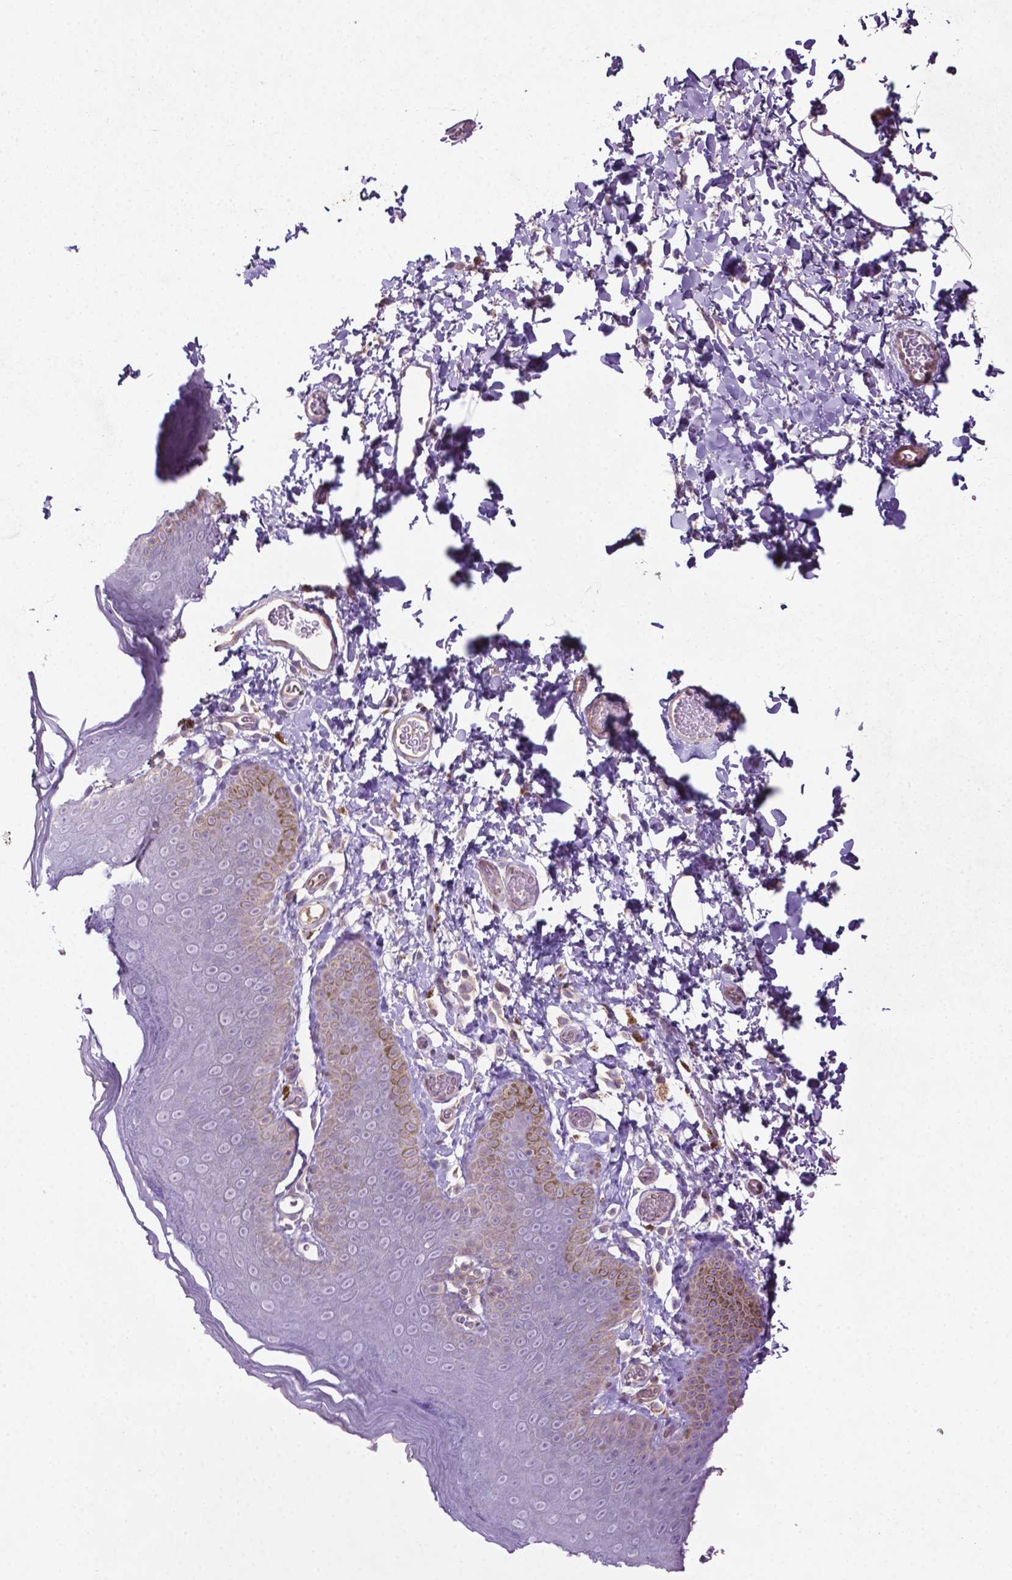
{"staining": {"intensity": "negative", "quantity": "none", "location": "none"}, "tissue": "skin", "cell_type": "Epidermal cells", "image_type": "normal", "snomed": [{"axis": "morphology", "description": "Normal tissue, NOS"}, {"axis": "topography", "description": "Anal"}], "caption": "Immunohistochemistry micrograph of unremarkable skin stained for a protein (brown), which exhibits no expression in epidermal cells.", "gene": "BMP4", "patient": {"sex": "male", "age": 53}}